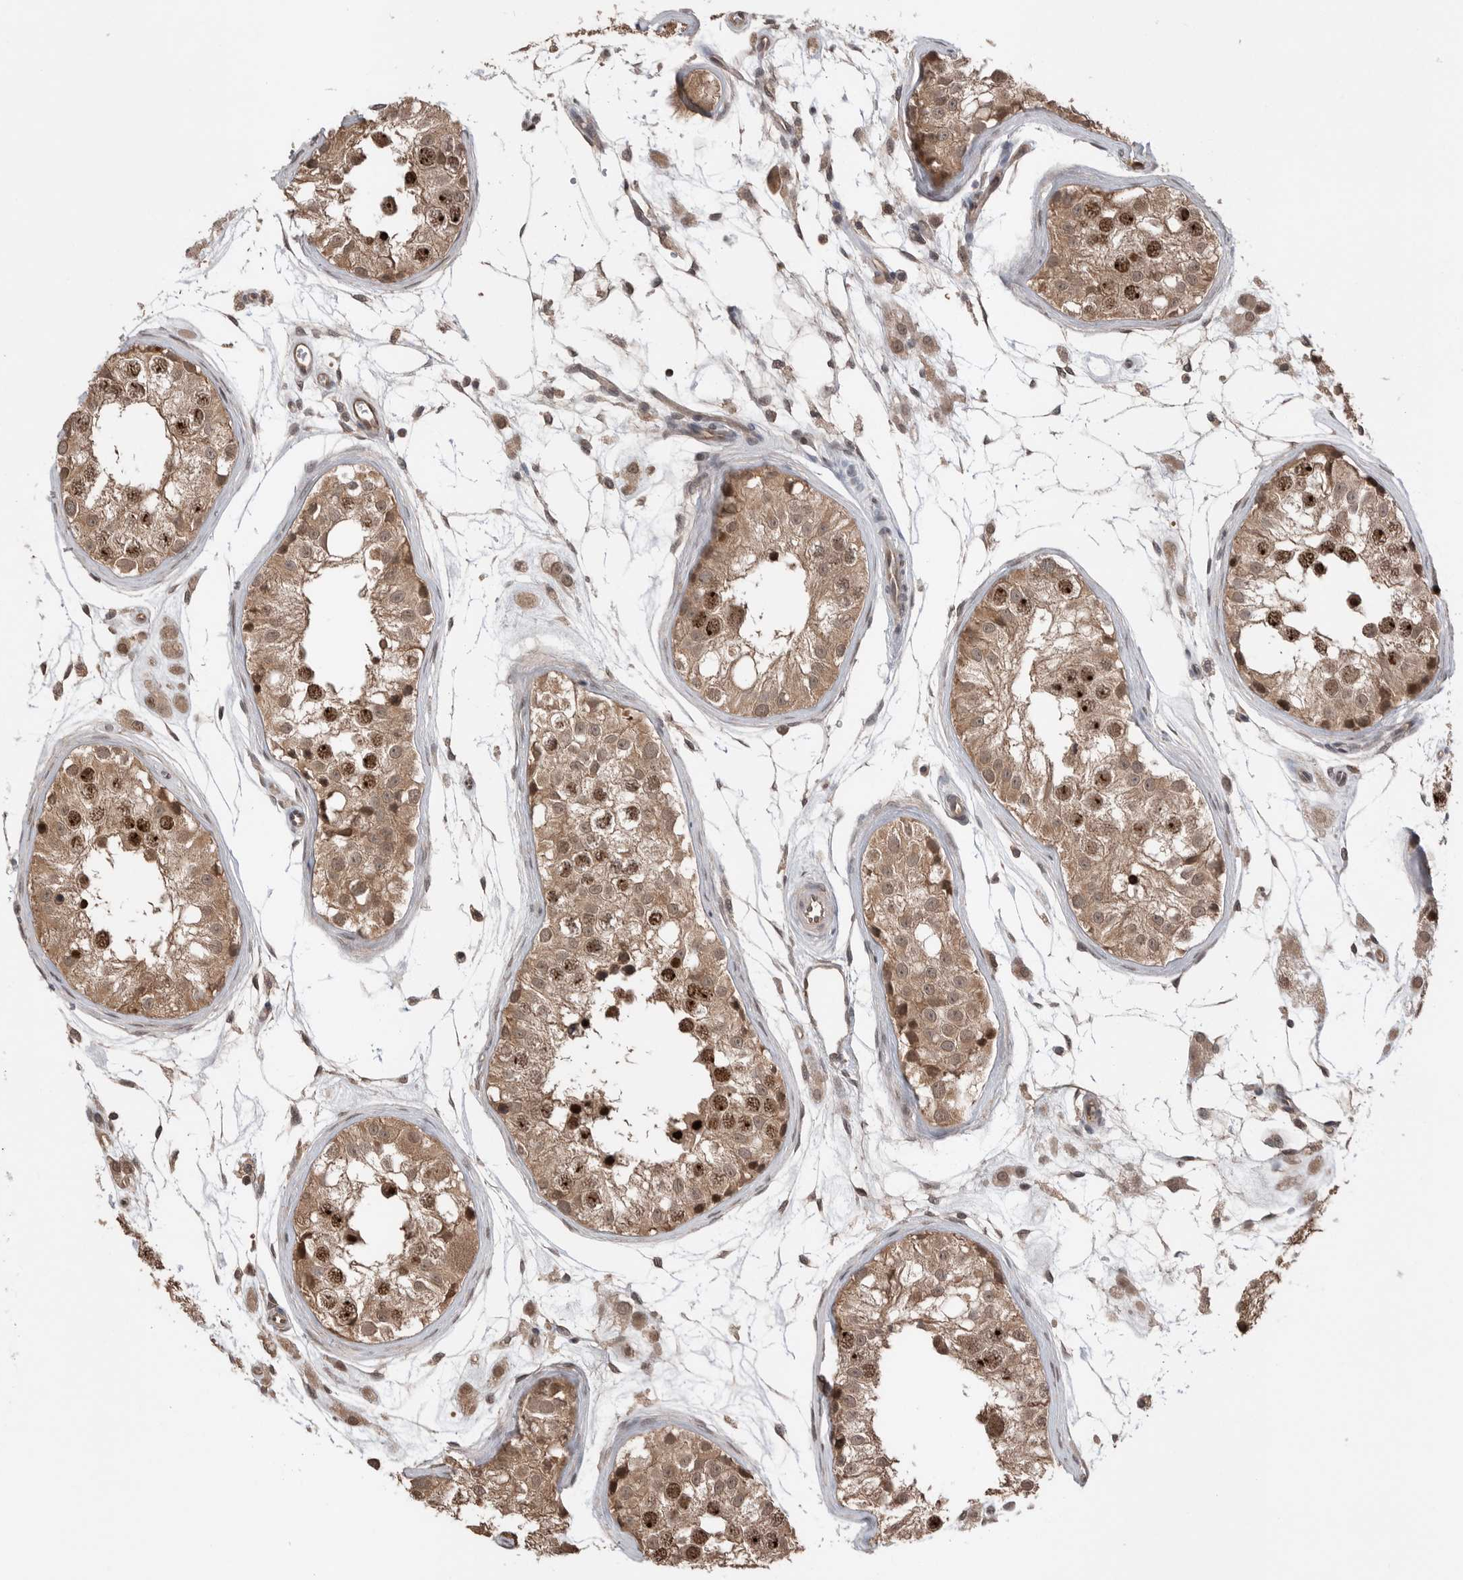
{"staining": {"intensity": "moderate", "quantity": ">75%", "location": "cytoplasmic/membranous,nuclear"}, "tissue": "testis", "cell_type": "Cells in seminiferous ducts", "image_type": "normal", "snomed": [{"axis": "morphology", "description": "Normal tissue, NOS"}, {"axis": "morphology", "description": "Adenocarcinoma, metastatic, NOS"}, {"axis": "topography", "description": "Testis"}], "caption": "Unremarkable testis reveals moderate cytoplasmic/membranous,nuclear positivity in about >75% of cells in seminiferous ducts (DAB (3,3'-diaminobenzidine) = brown stain, brightfield microscopy at high magnification)..", "gene": "PEAK1", "patient": {"sex": "male", "age": 26}}